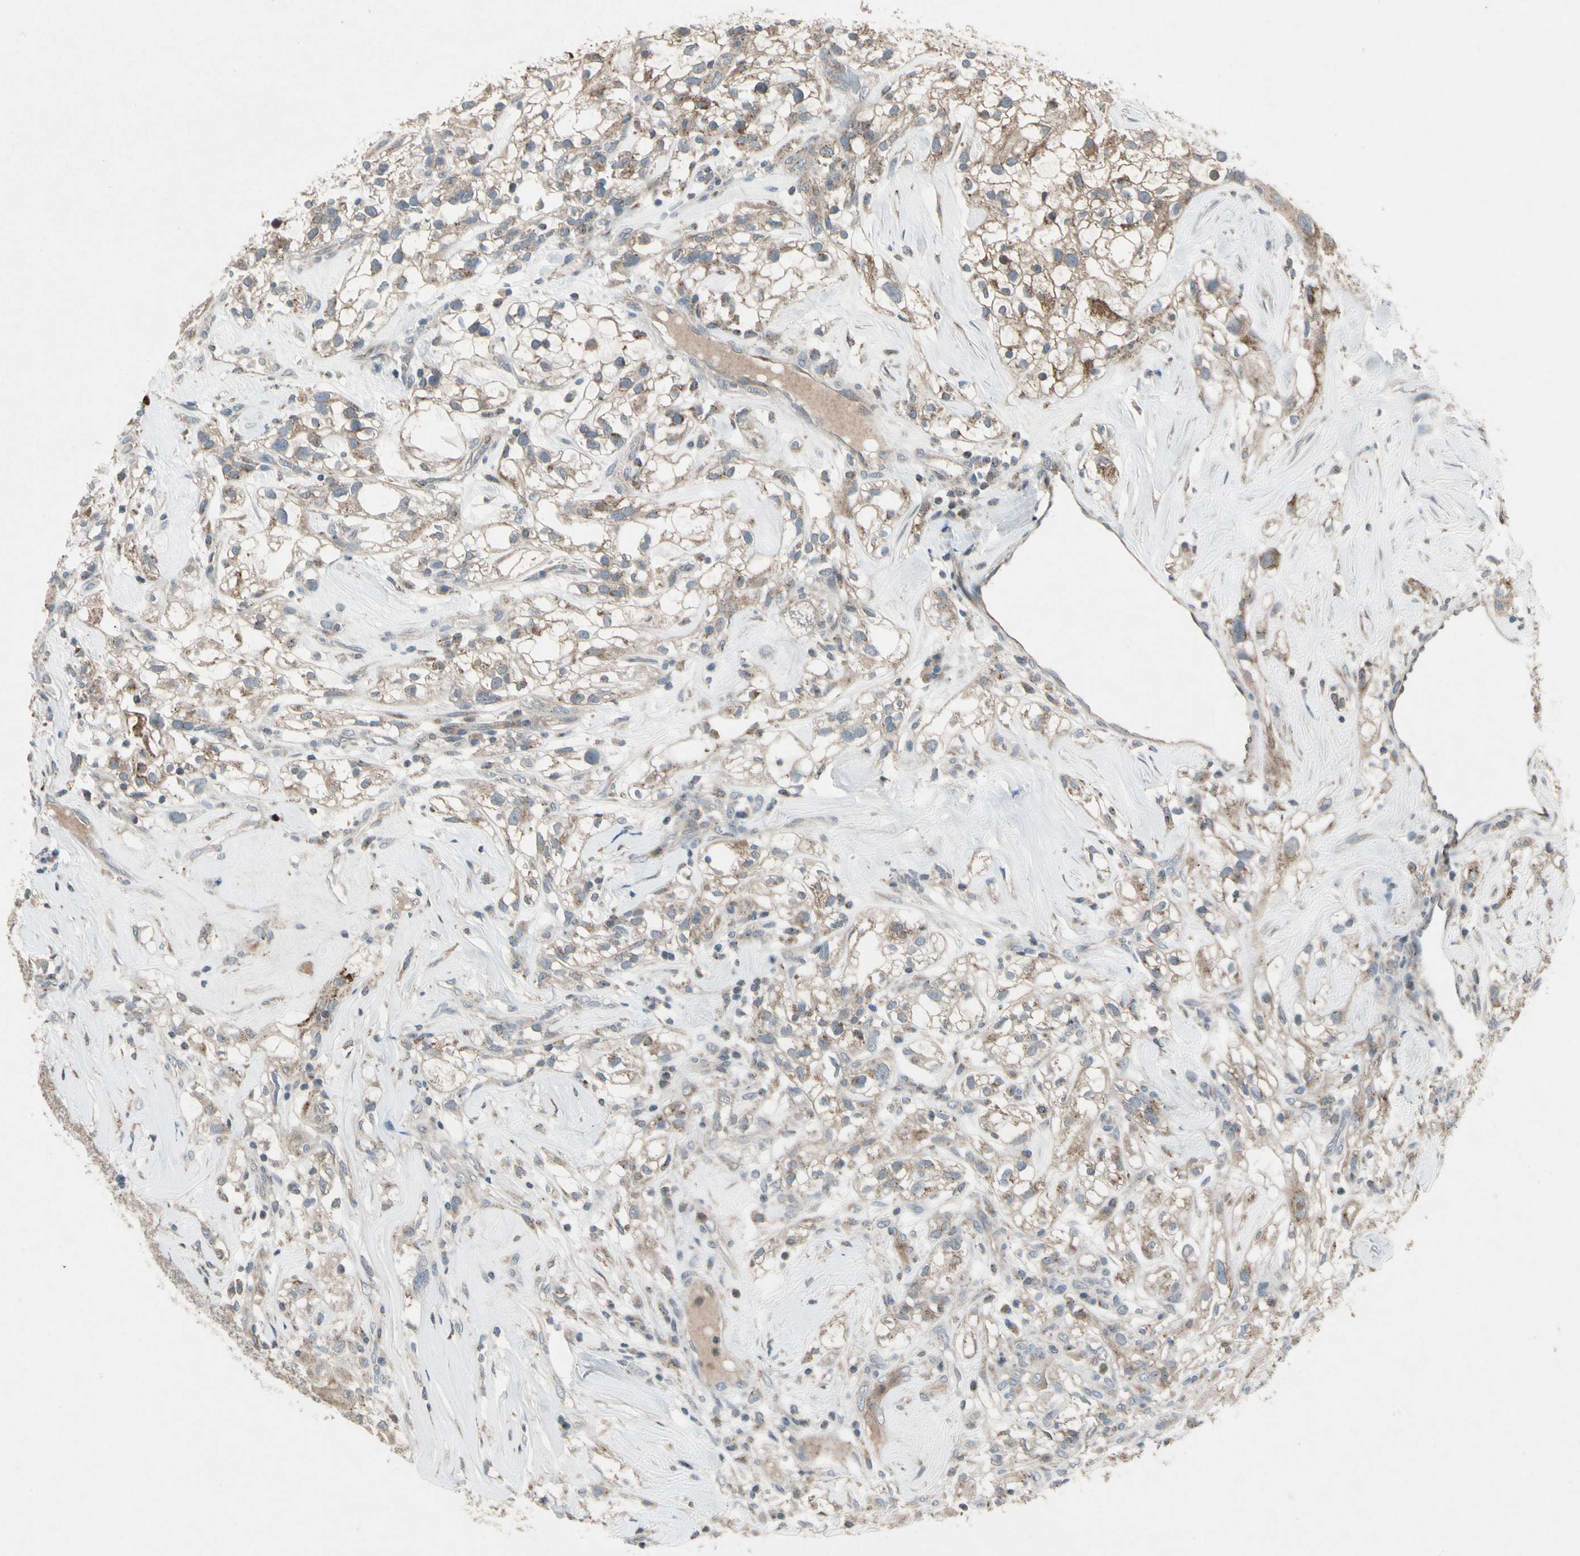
{"staining": {"intensity": "weak", "quantity": ">75%", "location": "cytoplasmic/membranous"}, "tissue": "renal cancer", "cell_type": "Tumor cells", "image_type": "cancer", "snomed": [{"axis": "morphology", "description": "Adenocarcinoma, NOS"}, {"axis": "topography", "description": "Kidney"}], "caption": "This histopathology image demonstrates adenocarcinoma (renal) stained with immunohistochemistry to label a protein in brown. The cytoplasmic/membranous of tumor cells show weak positivity for the protein. Nuclei are counter-stained blue.", "gene": "NMI", "patient": {"sex": "female", "age": 60}}